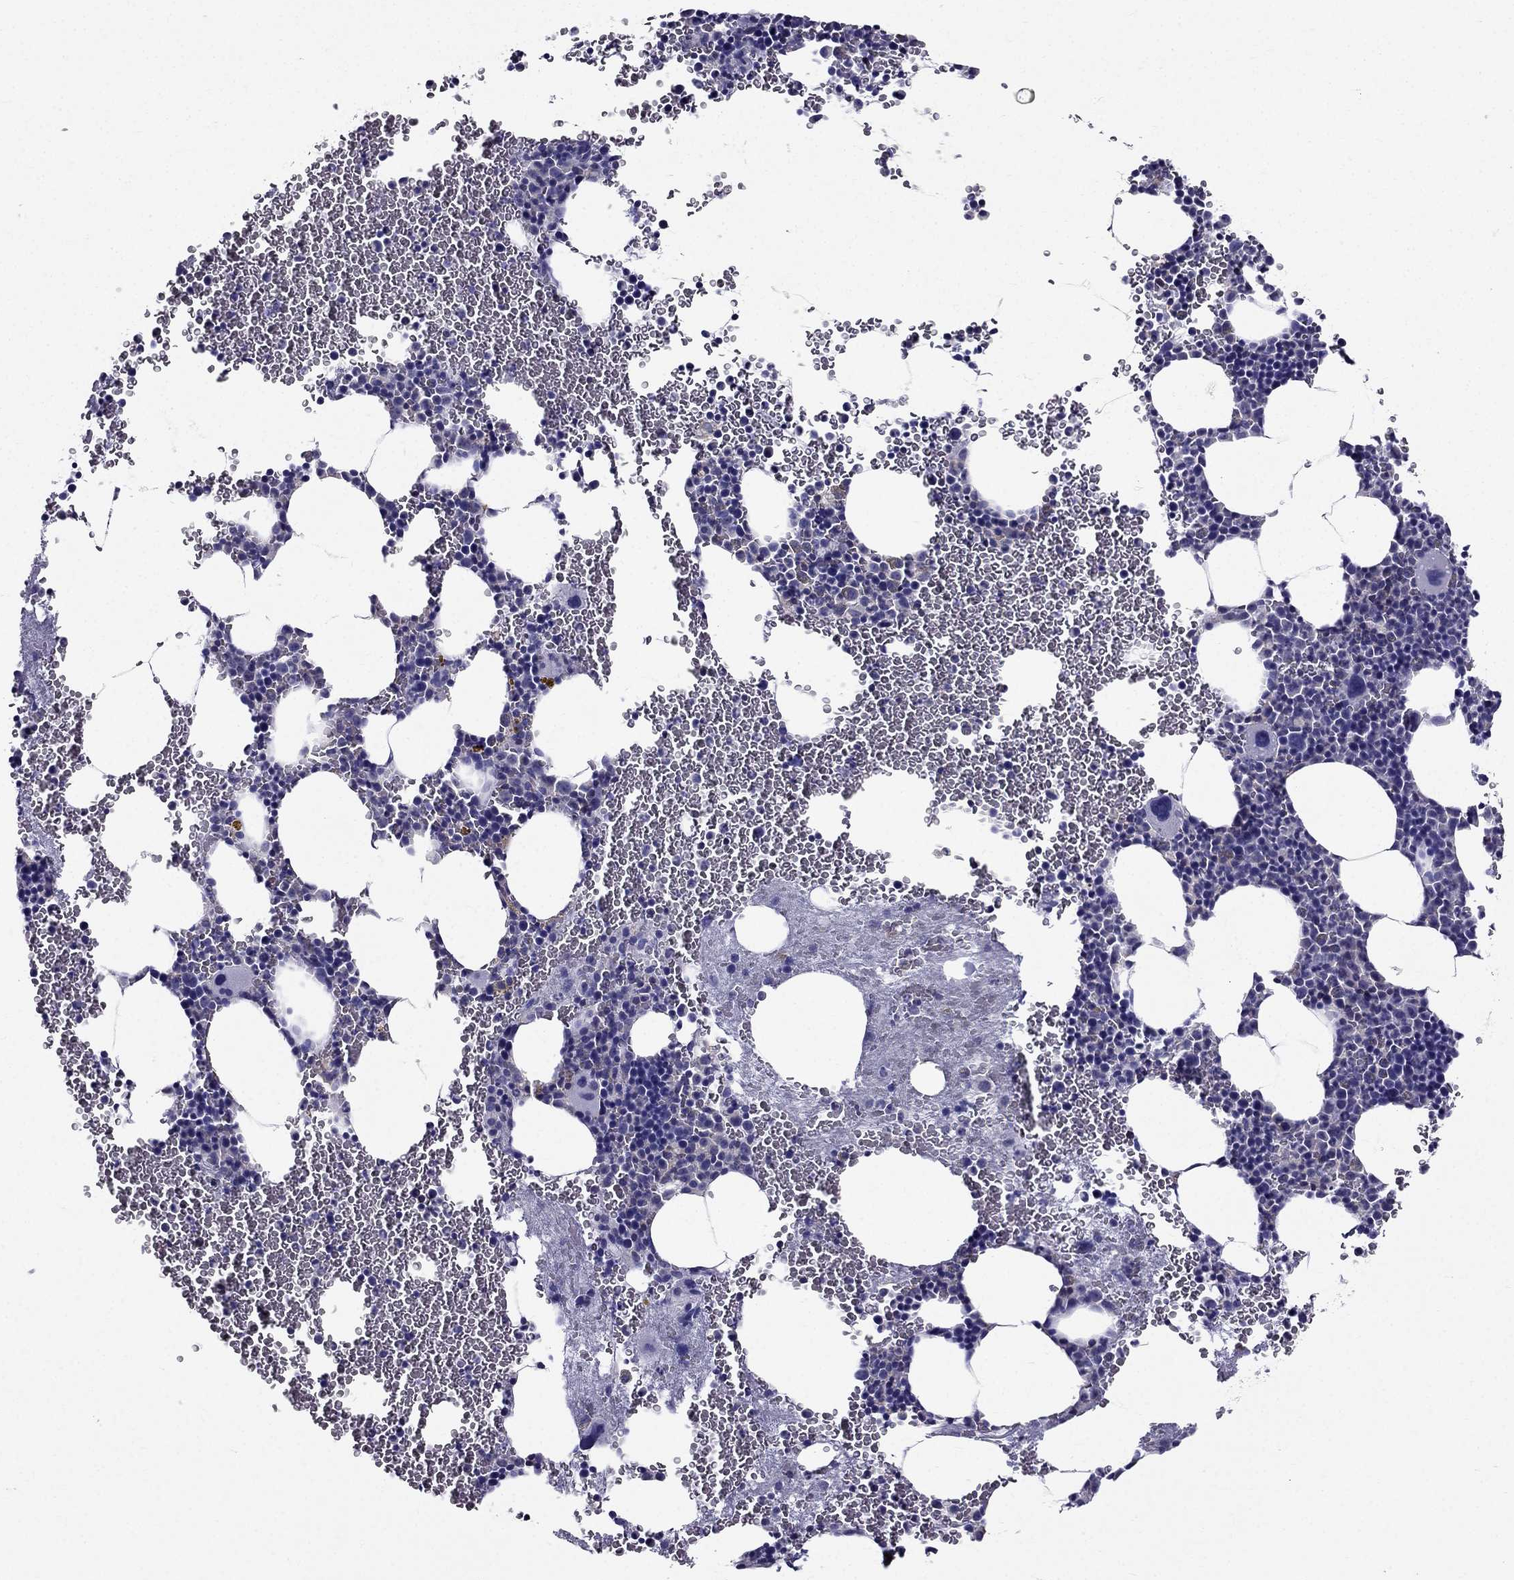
{"staining": {"intensity": "negative", "quantity": "none", "location": "none"}, "tissue": "bone marrow", "cell_type": "Hematopoietic cells", "image_type": "normal", "snomed": [{"axis": "morphology", "description": "Normal tissue, NOS"}, {"axis": "topography", "description": "Bone marrow"}], "caption": "Hematopoietic cells show no significant protein expression in unremarkable bone marrow.", "gene": "AAK1", "patient": {"sex": "male", "age": 50}}